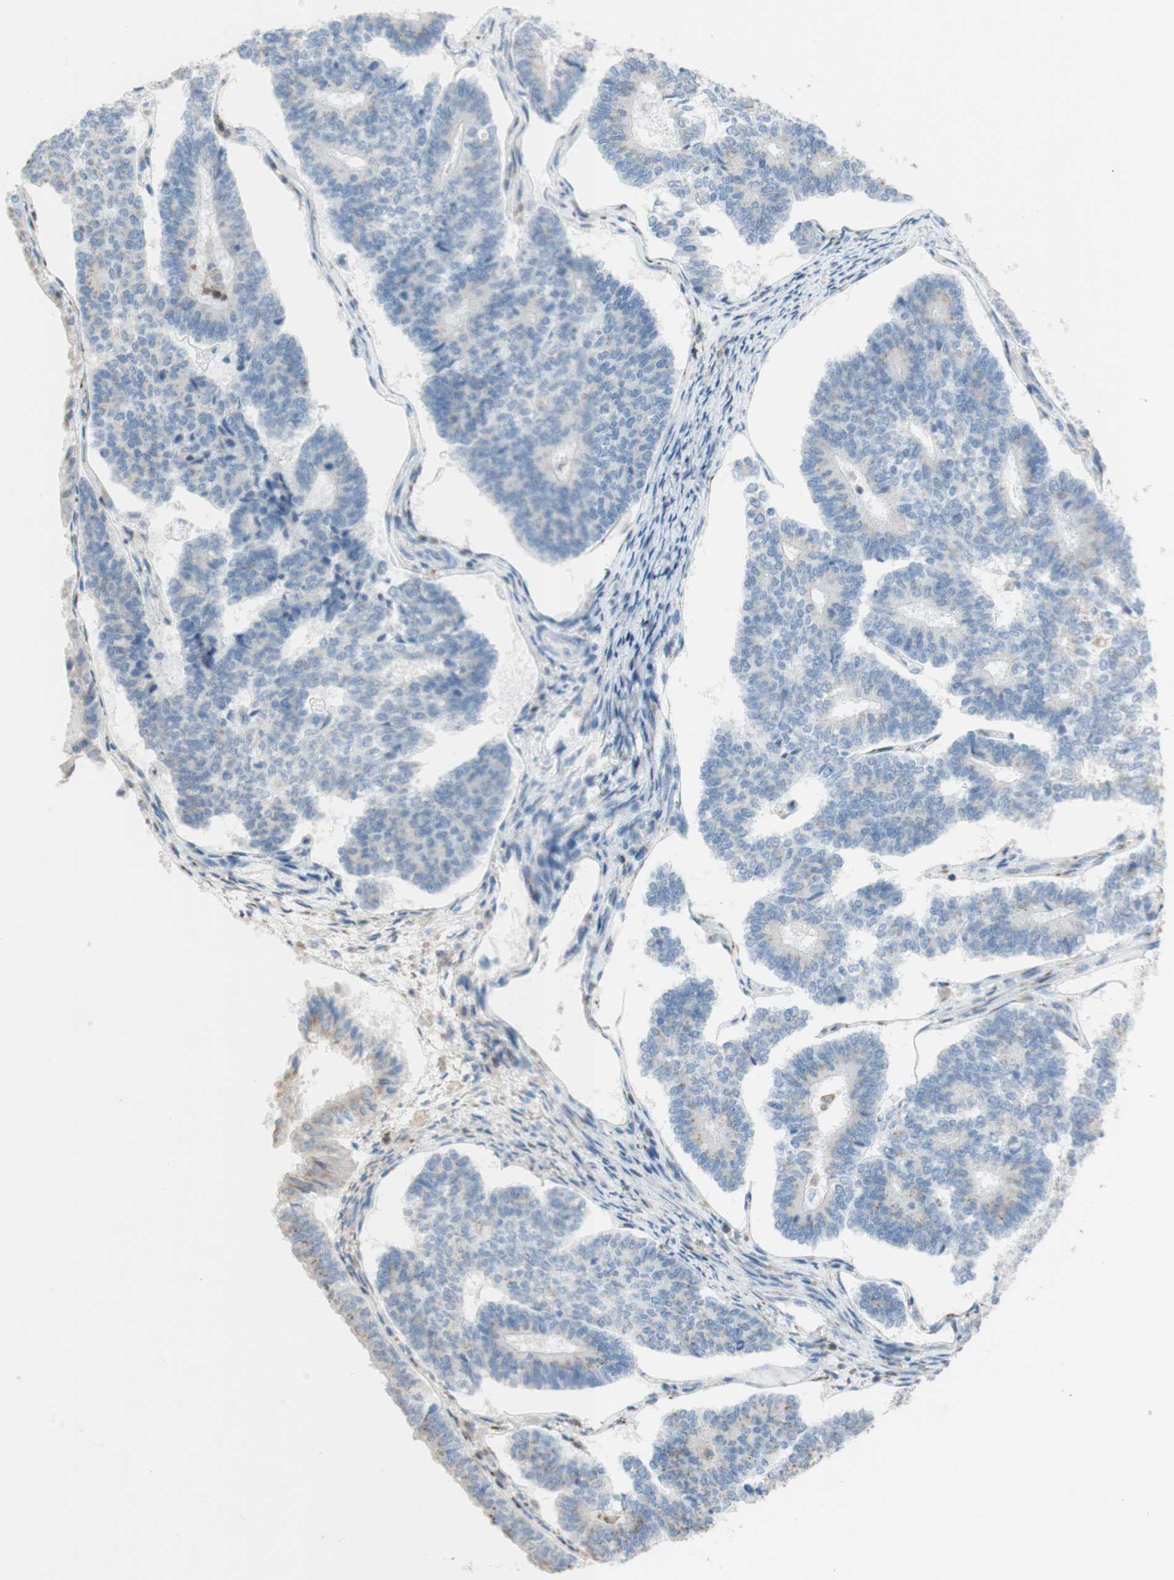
{"staining": {"intensity": "weak", "quantity": "<25%", "location": "cytoplasmic/membranous"}, "tissue": "endometrial cancer", "cell_type": "Tumor cells", "image_type": "cancer", "snomed": [{"axis": "morphology", "description": "Adenocarcinoma, NOS"}, {"axis": "topography", "description": "Endometrium"}], "caption": "There is no significant positivity in tumor cells of endometrial cancer. (Stains: DAB IHC with hematoxylin counter stain, Microscopy: brightfield microscopy at high magnification).", "gene": "SPINK6", "patient": {"sex": "female", "age": 70}}